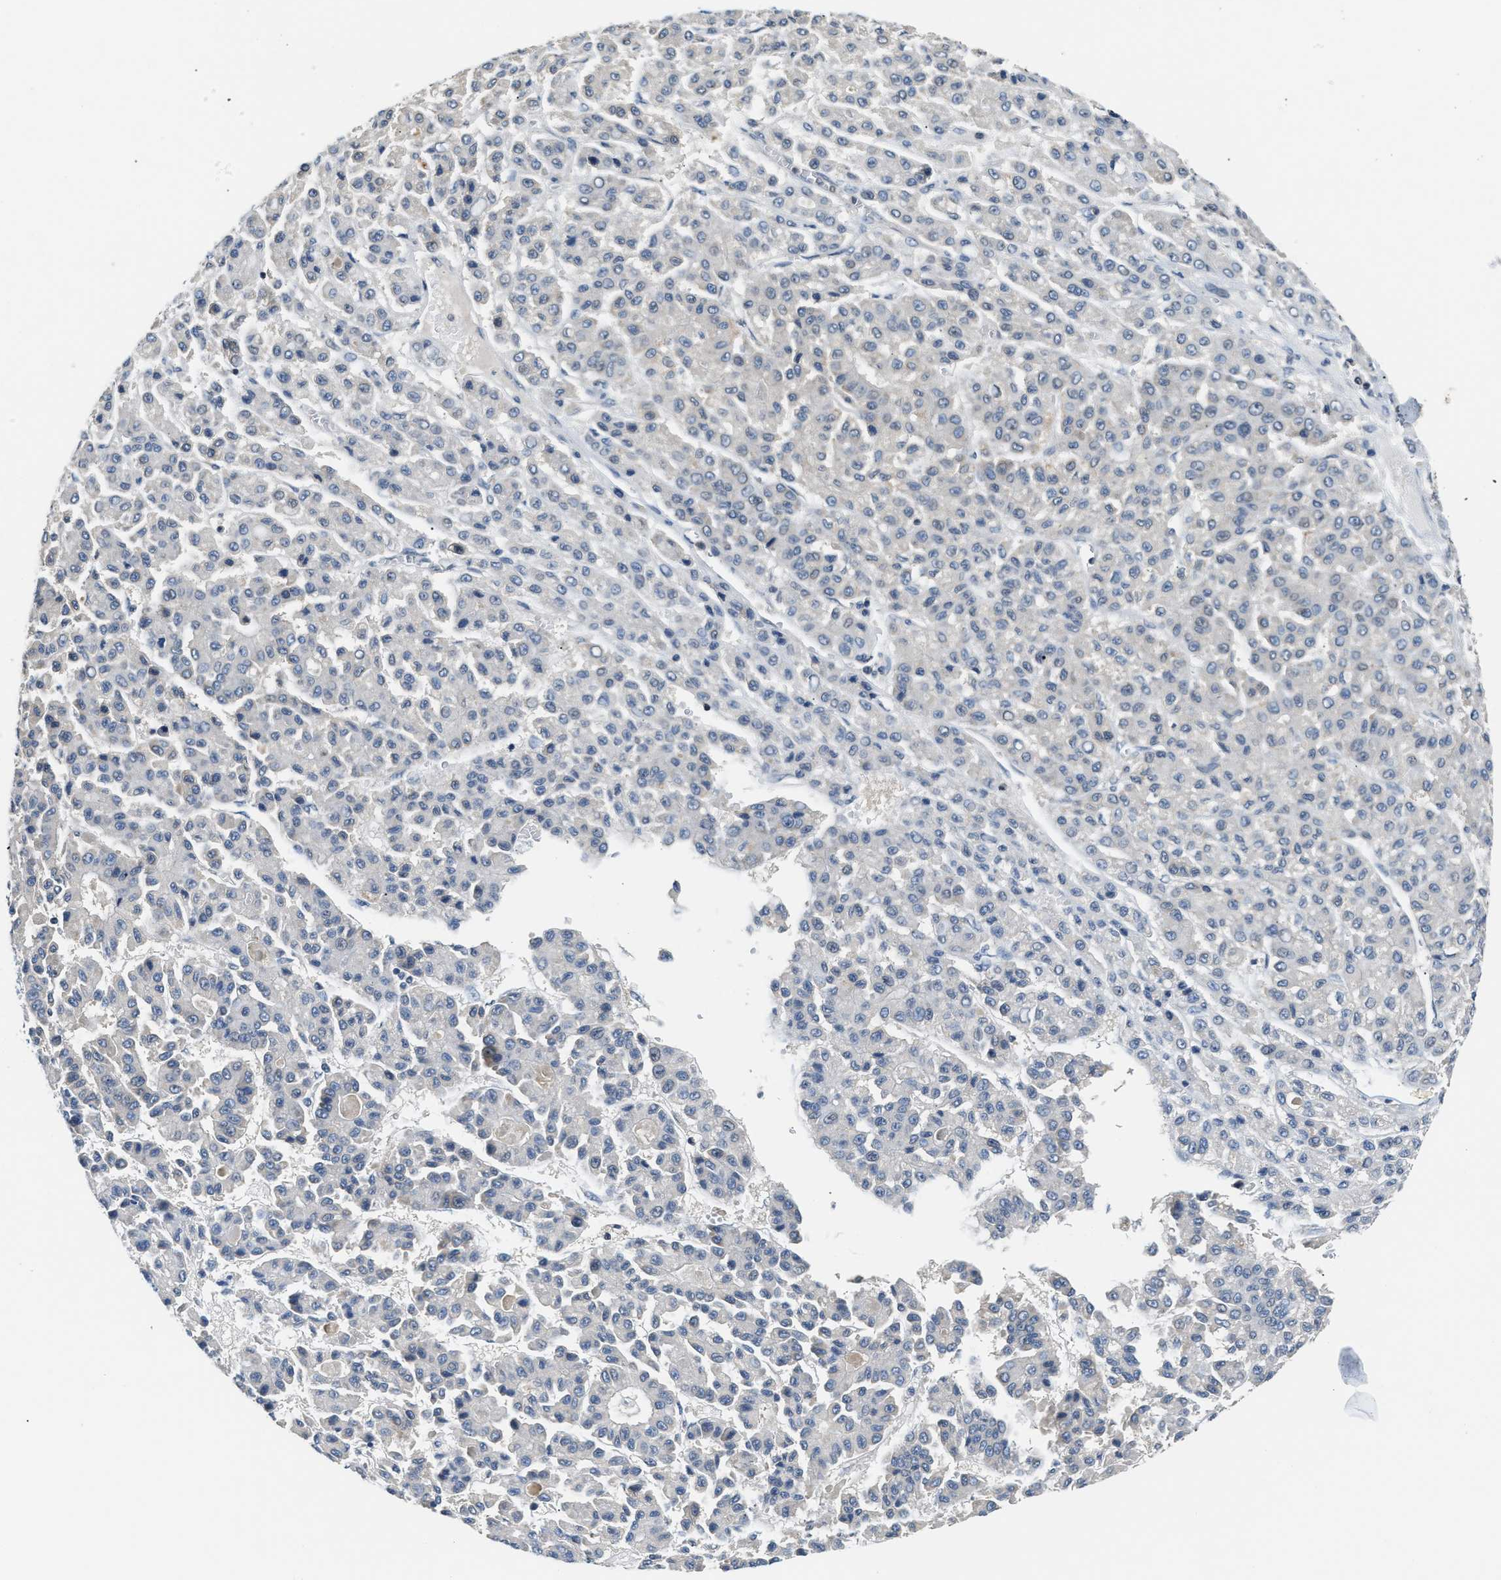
{"staining": {"intensity": "negative", "quantity": "none", "location": "none"}, "tissue": "liver cancer", "cell_type": "Tumor cells", "image_type": "cancer", "snomed": [{"axis": "morphology", "description": "Carcinoma, Hepatocellular, NOS"}, {"axis": "topography", "description": "Liver"}], "caption": "The histopathology image reveals no staining of tumor cells in liver cancer. The staining was performed using DAB (3,3'-diaminobenzidine) to visualize the protein expression in brown, while the nuclei were stained in blue with hematoxylin (Magnification: 20x).", "gene": "RAB29", "patient": {"sex": "male", "age": 70}}